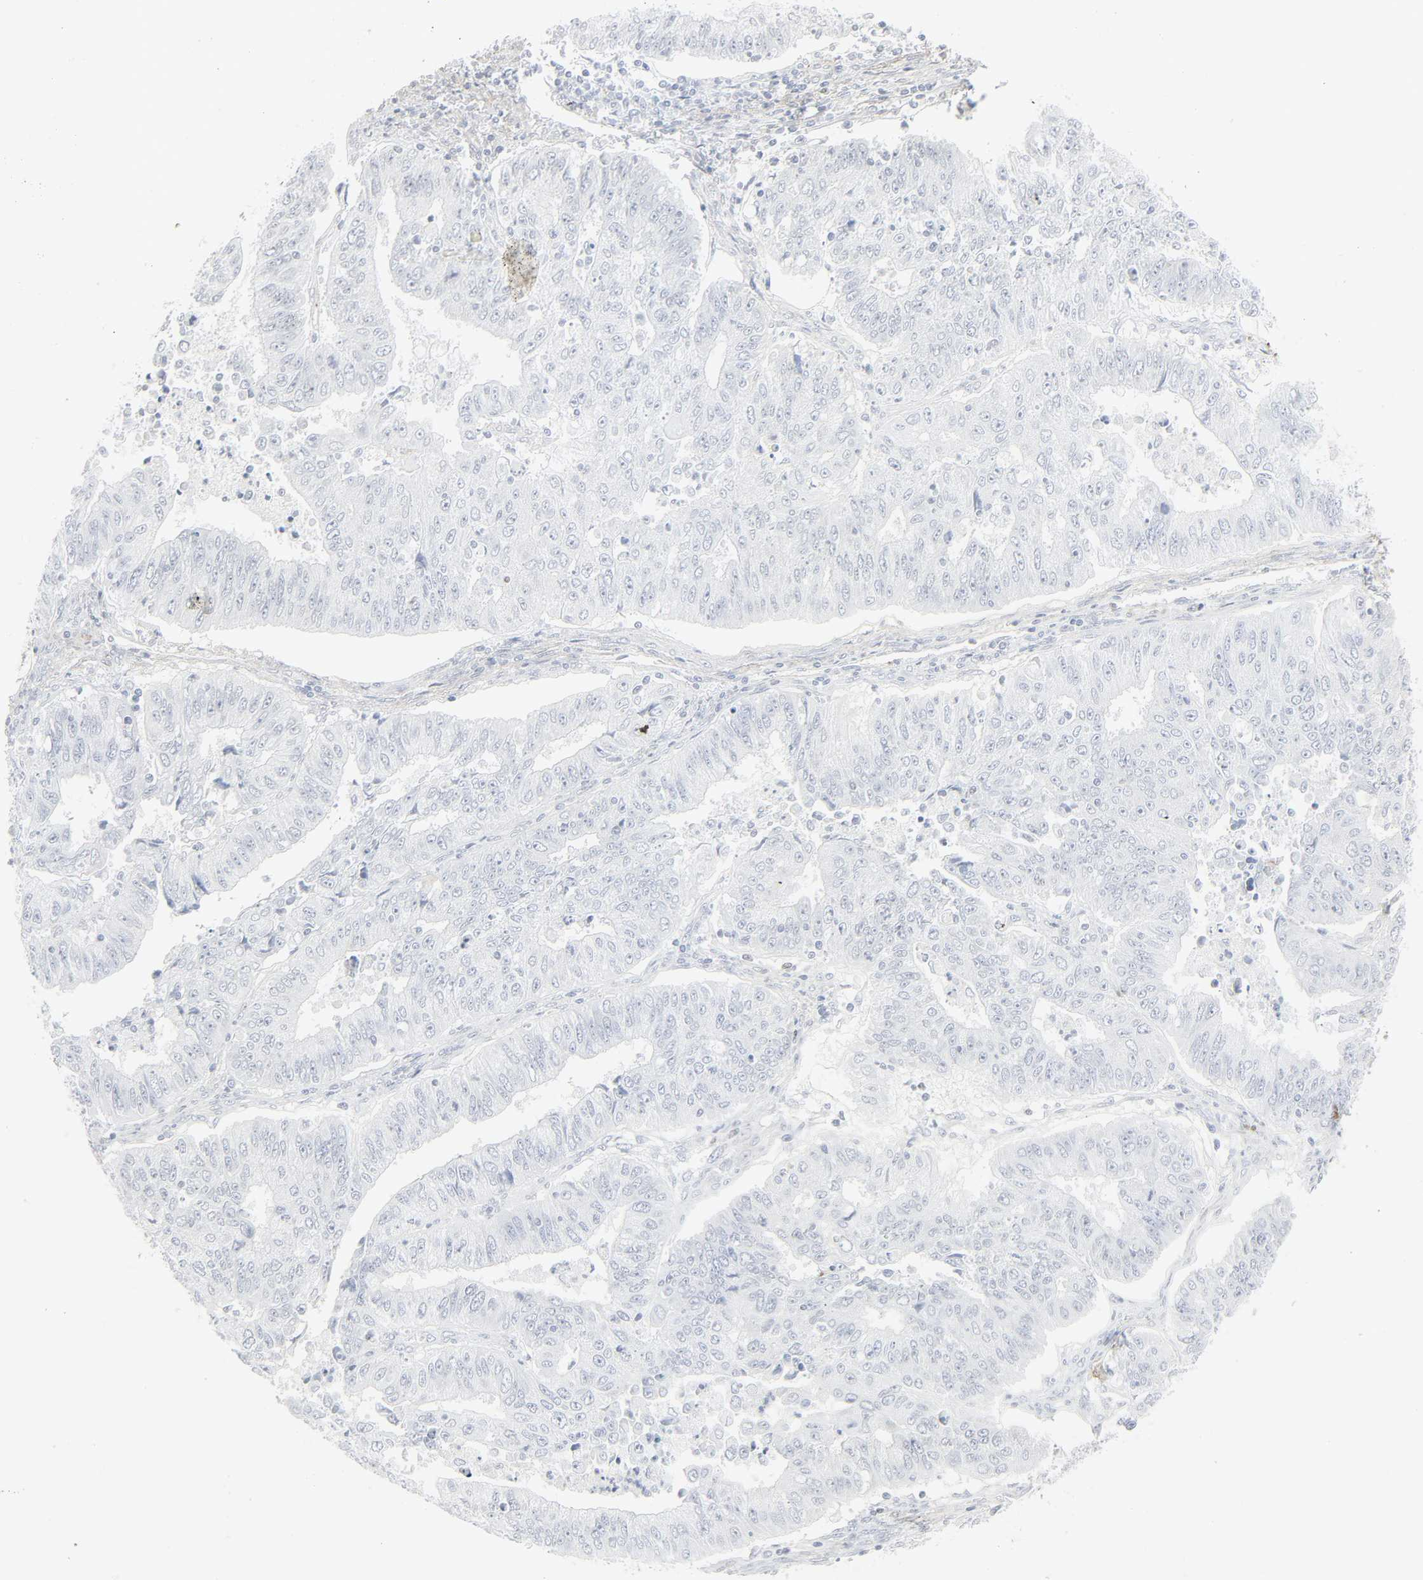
{"staining": {"intensity": "negative", "quantity": "none", "location": "none"}, "tissue": "endometrial cancer", "cell_type": "Tumor cells", "image_type": "cancer", "snomed": [{"axis": "morphology", "description": "Adenocarcinoma, NOS"}, {"axis": "topography", "description": "Endometrium"}], "caption": "Adenocarcinoma (endometrial) was stained to show a protein in brown. There is no significant staining in tumor cells. (DAB IHC, high magnification).", "gene": "ZBTB16", "patient": {"sex": "female", "age": 42}}